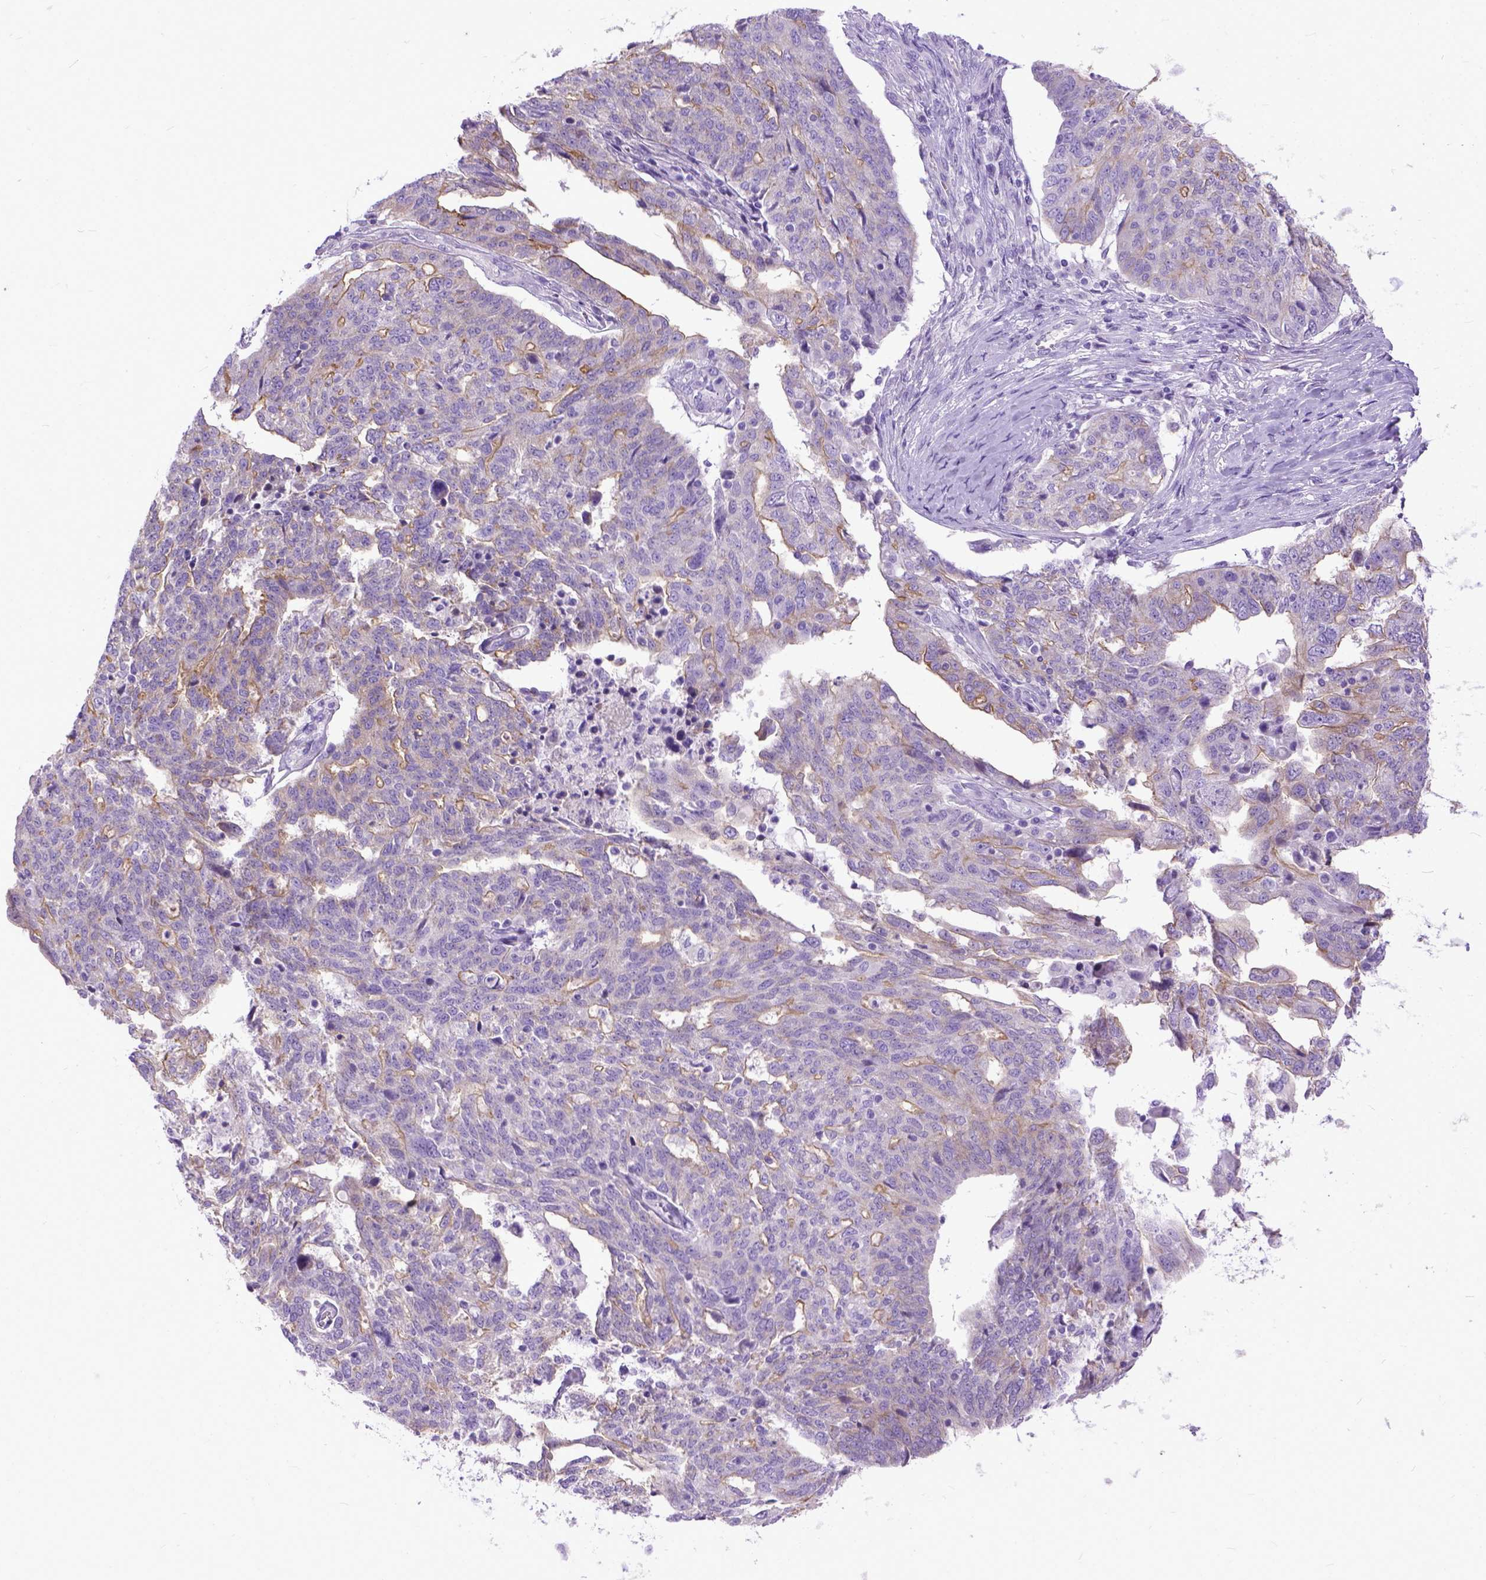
{"staining": {"intensity": "weak", "quantity": "25%-75%", "location": "cytoplasmic/membranous"}, "tissue": "ovarian cancer", "cell_type": "Tumor cells", "image_type": "cancer", "snomed": [{"axis": "morphology", "description": "Cystadenocarcinoma, serous, NOS"}, {"axis": "topography", "description": "Ovary"}], "caption": "Immunohistochemical staining of serous cystadenocarcinoma (ovarian) reveals weak cytoplasmic/membranous protein staining in about 25%-75% of tumor cells.", "gene": "PPL", "patient": {"sex": "female", "age": 67}}